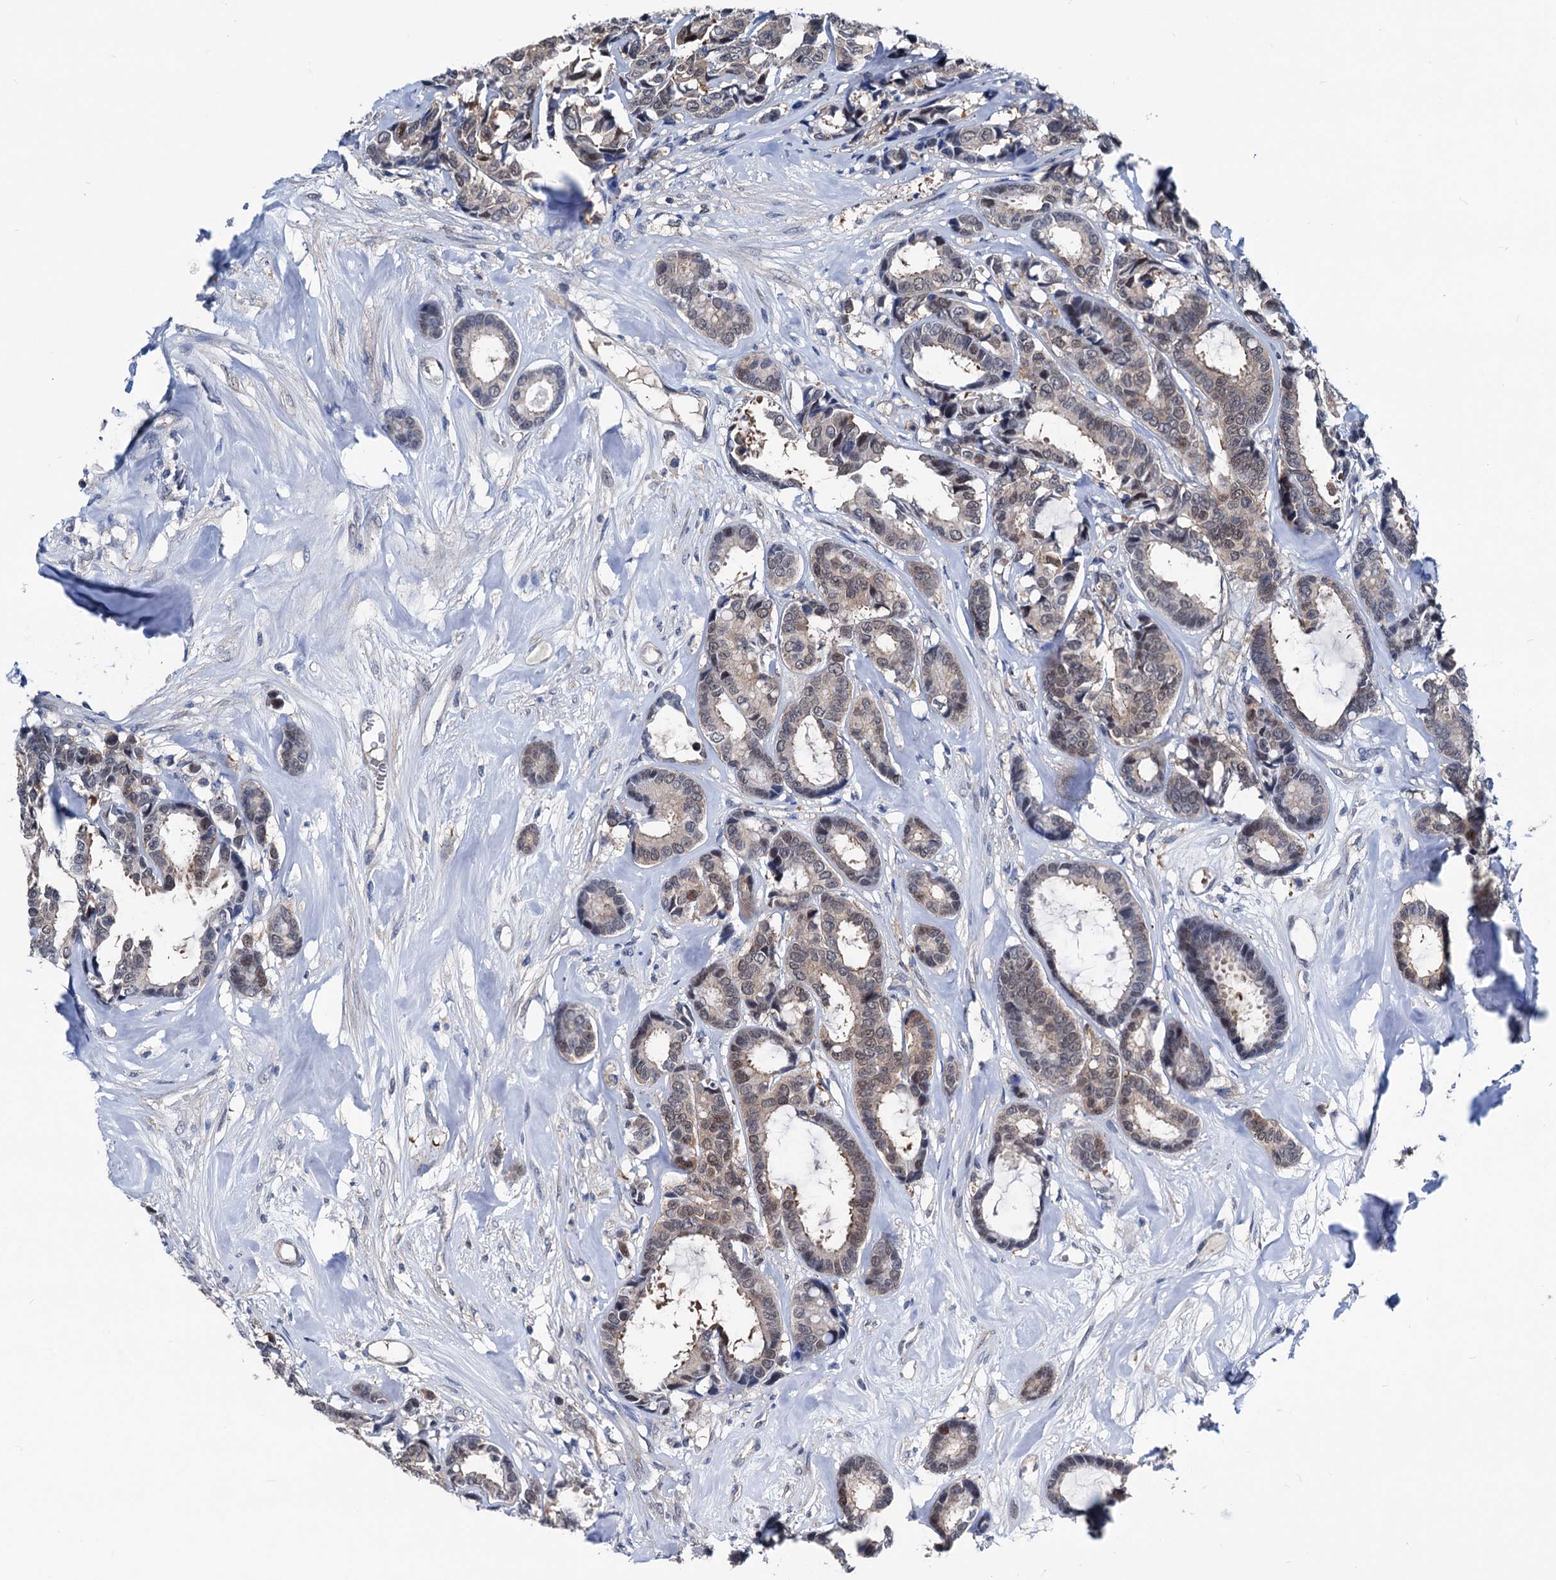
{"staining": {"intensity": "moderate", "quantity": "25%-75%", "location": "cytoplasmic/membranous,nuclear"}, "tissue": "breast cancer", "cell_type": "Tumor cells", "image_type": "cancer", "snomed": [{"axis": "morphology", "description": "Duct carcinoma"}, {"axis": "topography", "description": "Breast"}], "caption": "A brown stain highlights moderate cytoplasmic/membranous and nuclear staining of a protein in breast cancer (invasive ductal carcinoma) tumor cells. (DAB (3,3'-diaminobenzidine) IHC, brown staining for protein, blue staining for nuclei).", "gene": "GLO1", "patient": {"sex": "female", "age": 87}}